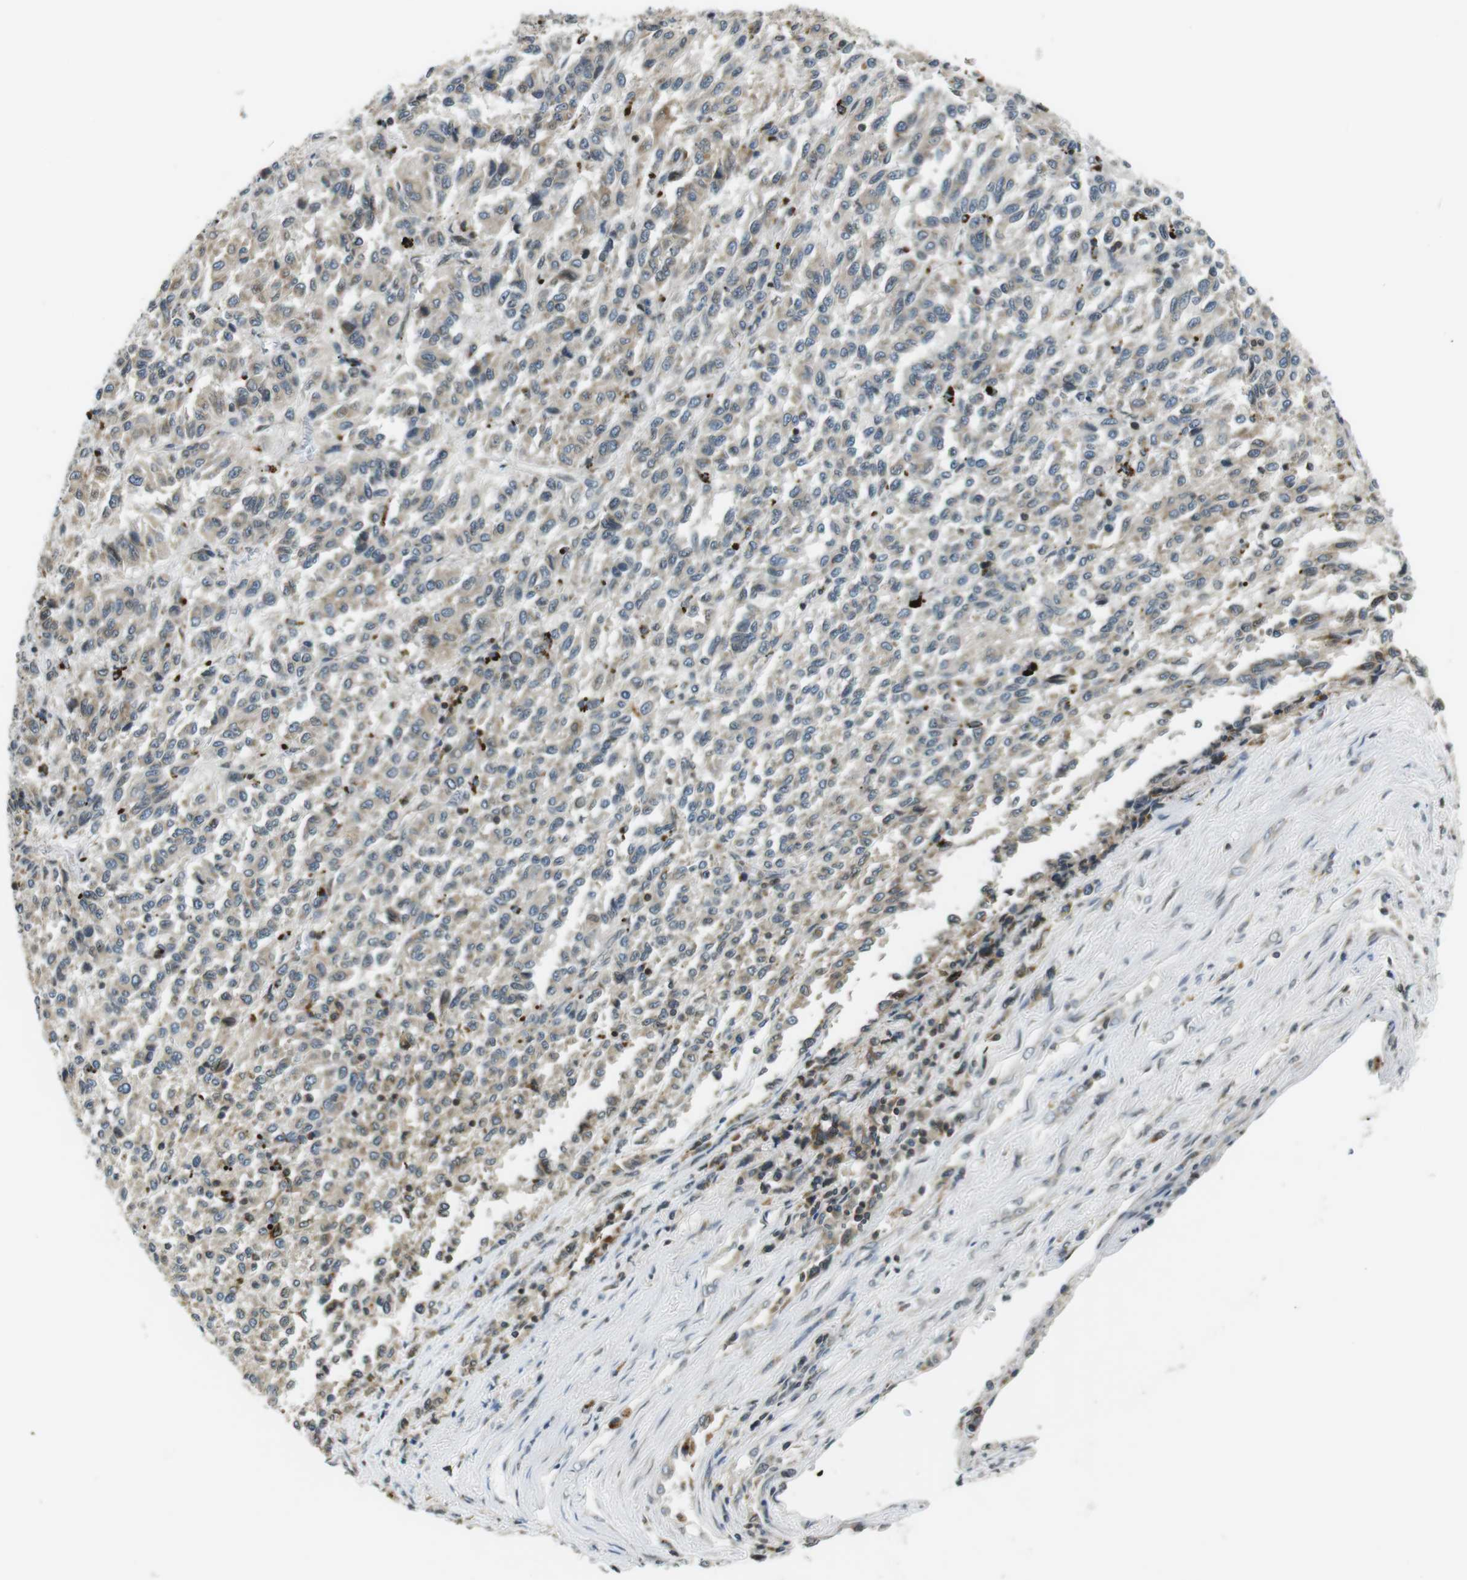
{"staining": {"intensity": "weak", "quantity": "<25%", "location": "cytoplasmic/membranous,nuclear"}, "tissue": "melanoma", "cell_type": "Tumor cells", "image_type": "cancer", "snomed": [{"axis": "morphology", "description": "Malignant melanoma, Metastatic site"}, {"axis": "topography", "description": "Lung"}], "caption": "IHC image of melanoma stained for a protein (brown), which demonstrates no expression in tumor cells.", "gene": "TMX4", "patient": {"sex": "male", "age": 64}}